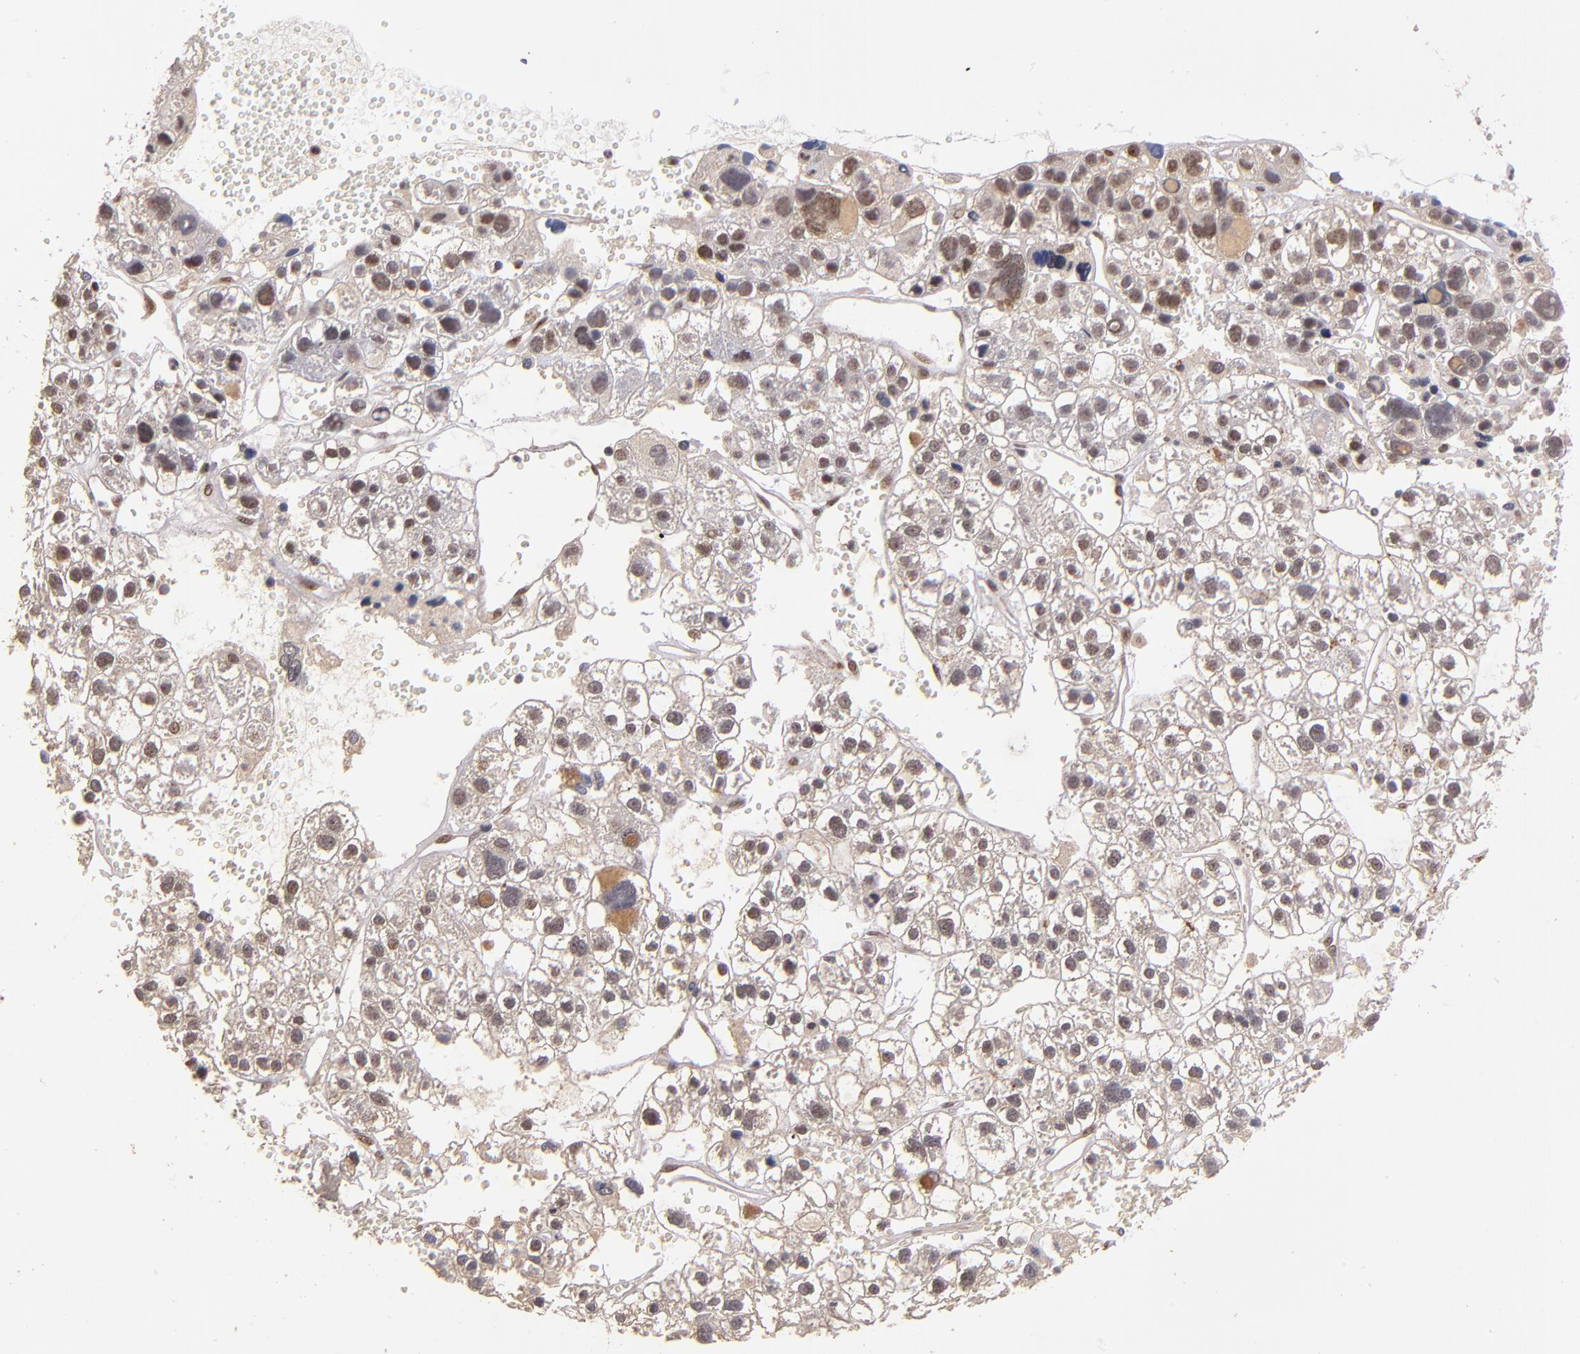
{"staining": {"intensity": "weak", "quantity": ">75%", "location": "nuclear"}, "tissue": "liver cancer", "cell_type": "Tumor cells", "image_type": "cancer", "snomed": [{"axis": "morphology", "description": "Carcinoma, Hepatocellular, NOS"}, {"axis": "topography", "description": "Liver"}], "caption": "Tumor cells reveal weak nuclear expression in approximately >75% of cells in liver cancer (hepatocellular carcinoma).", "gene": "ABHD12B", "patient": {"sex": "female", "age": 85}}